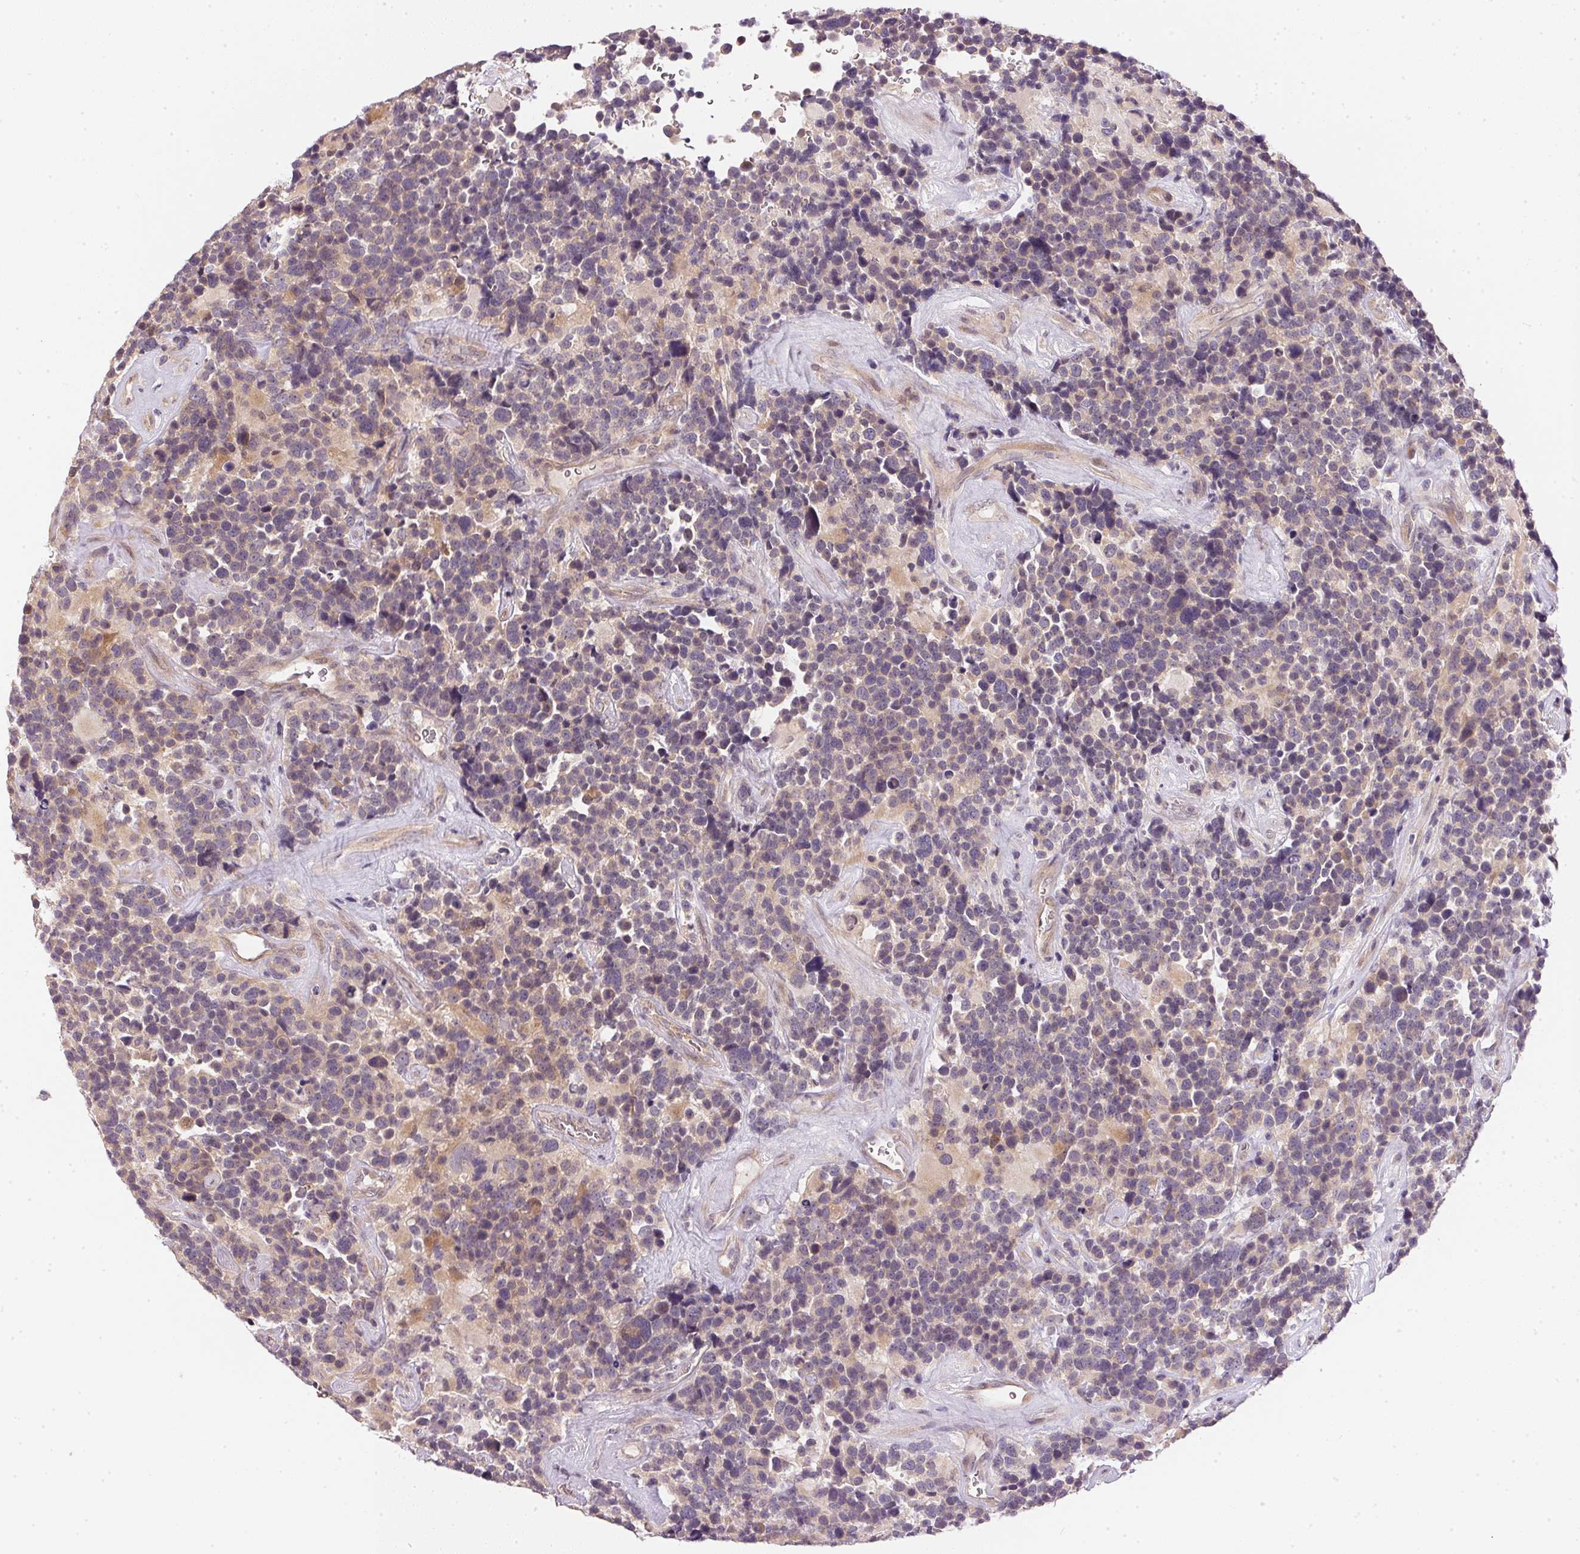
{"staining": {"intensity": "negative", "quantity": "none", "location": "none"}, "tissue": "glioma", "cell_type": "Tumor cells", "image_type": "cancer", "snomed": [{"axis": "morphology", "description": "Glioma, malignant, High grade"}, {"axis": "topography", "description": "Brain"}], "caption": "This is a micrograph of immunohistochemistry (IHC) staining of malignant glioma (high-grade), which shows no positivity in tumor cells.", "gene": "TTC23L", "patient": {"sex": "male", "age": 33}}